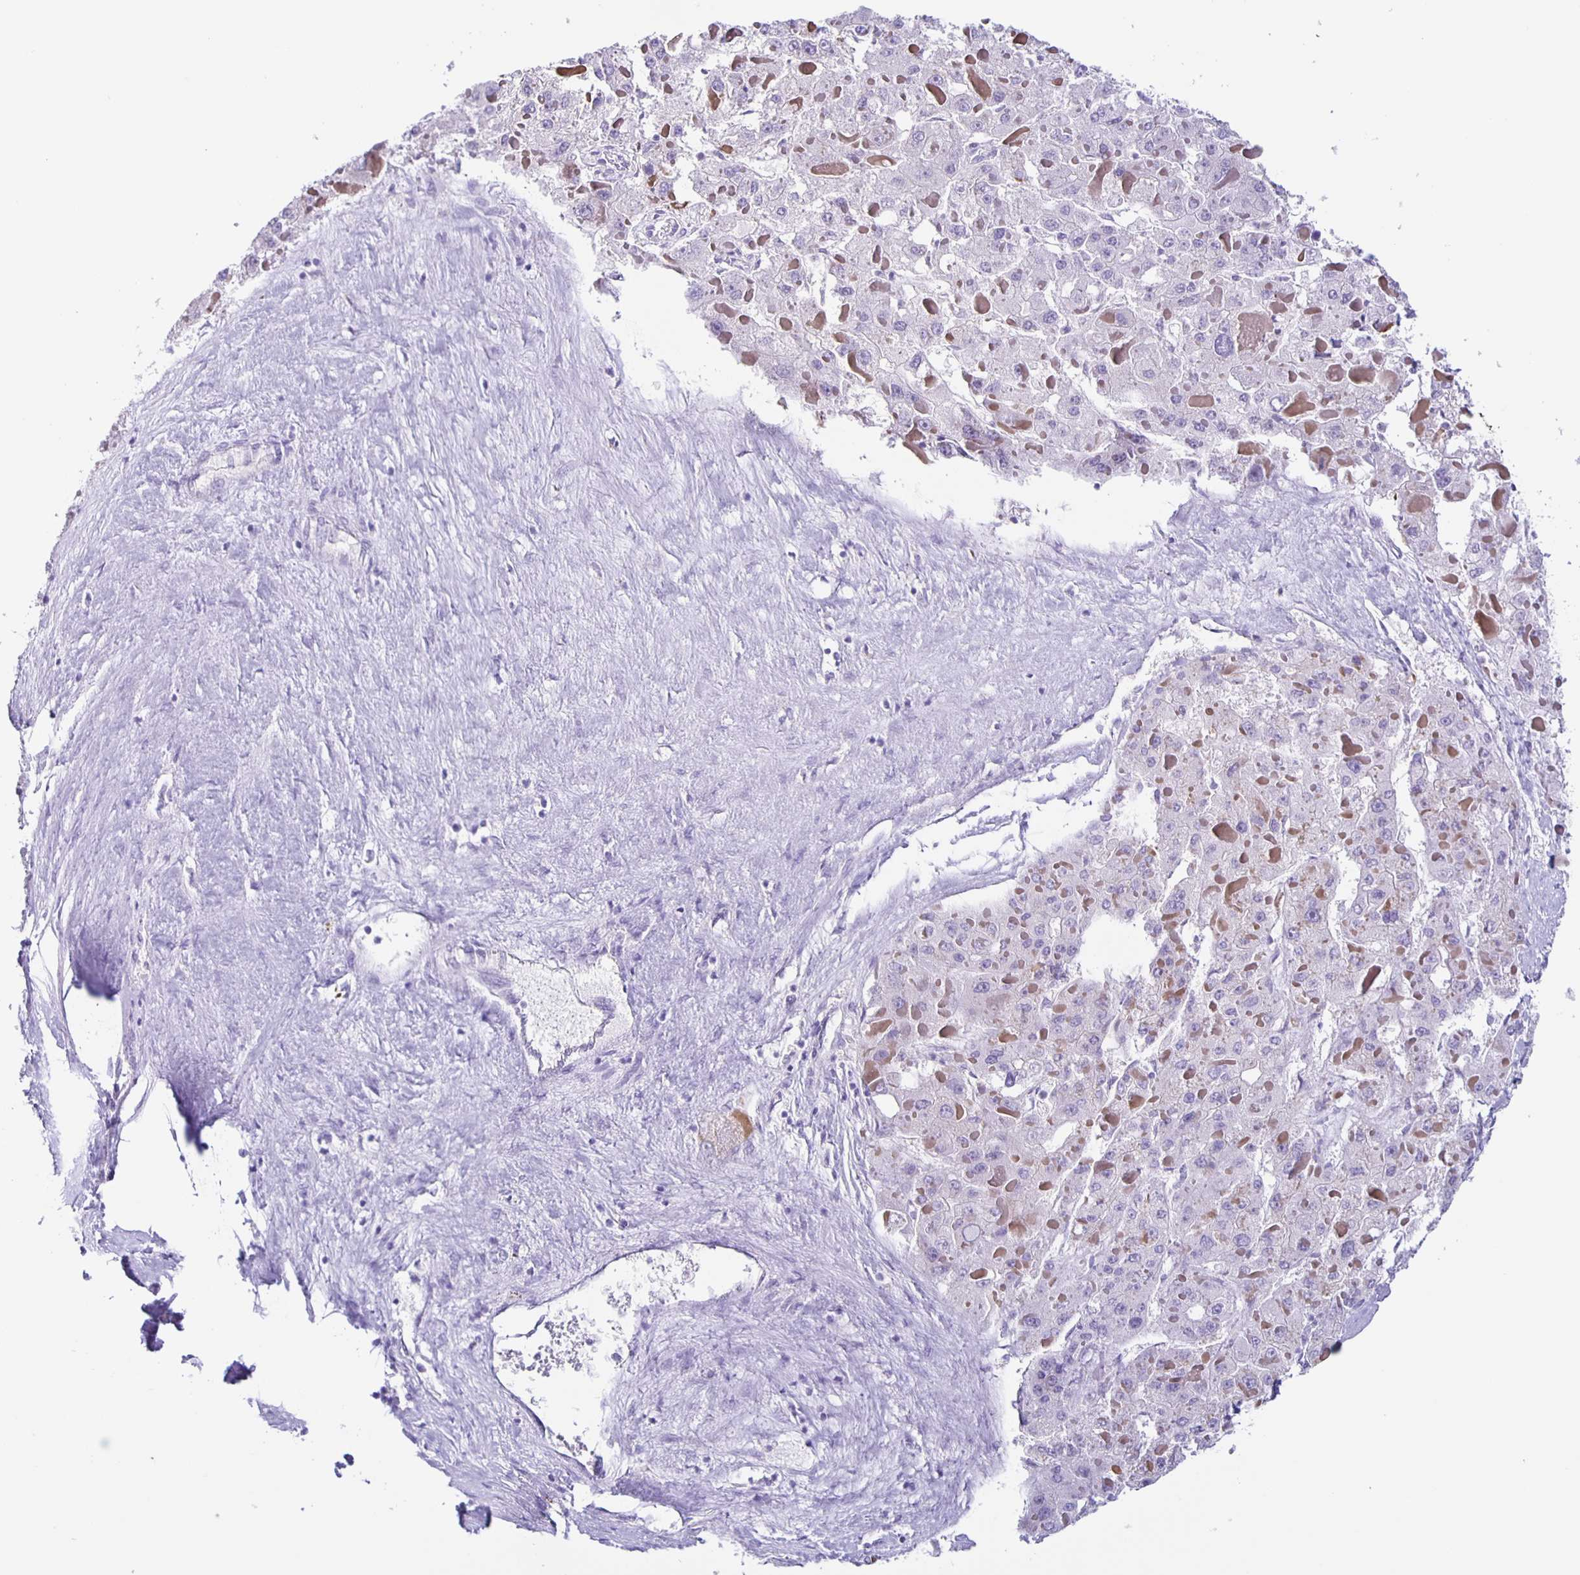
{"staining": {"intensity": "negative", "quantity": "none", "location": "none"}, "tissue": "liver cancer", "cell_type": "Tumor cells", "image_type": "cancer", "snomed": [{"axis": "morphology", "description": "Carcinoma, Hepatocellular, NOS"}, {"axis": "topography", "description": "Liver"}], "caption": "Immunohistochemistry image of neoplastic tissue: liver cancer (hepatocellular carcinoma) stained with DAB demonstrates no significant protein staining in tumor cells.", "gene": "SLC12A3", "patient": {"sex": "female", "age": 73}}